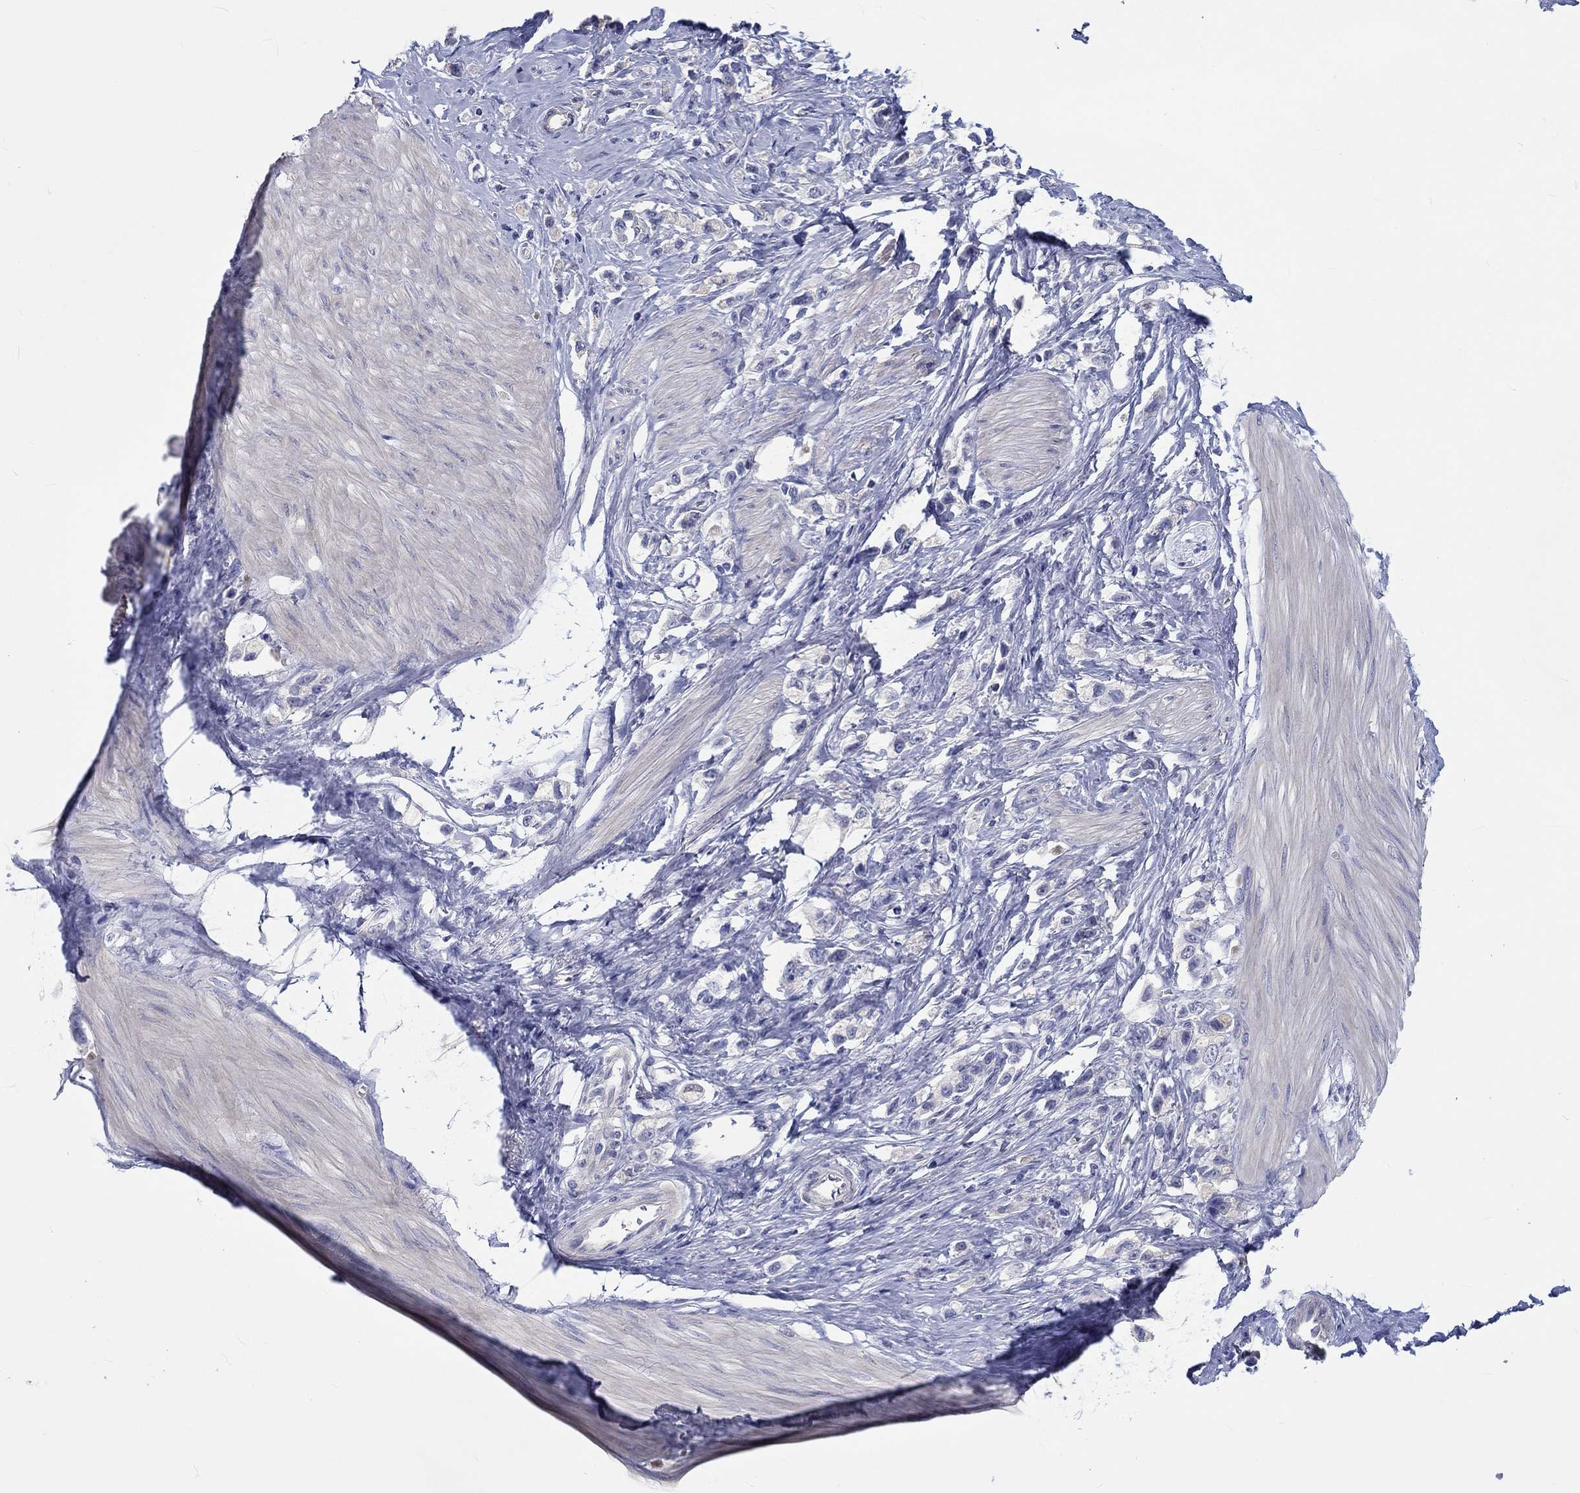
{"staining": {"intensity": "negative", "quantity": "none", "location": "none"}, "tissue": "stomach cancer", "cell_type": "Tumor cells", "image_type": "cancer", "snomed": [{"axis": "morphology", "description": "Normal tissue, NOS"}, {"axis": "morphology", "description": "Adenocarcinoma, NOS"}, {"axis": "morphology", "description": "Adenocarcinoma, High grade"}, {"axis": "topography", "description": "Stomach, upper"}, {"axis": "topography", "description": "Stomach"}], "caption": "Tumor cells show no significant protein staining in stomach cancer. (Stains: DAB immunohistochemistry (IHC) with hematoxylin counter stain, Microscopy: brightfield microscopy at high magnification).", "gene": "CDY2B", "patient": {"sex": "female", "age": 65}}